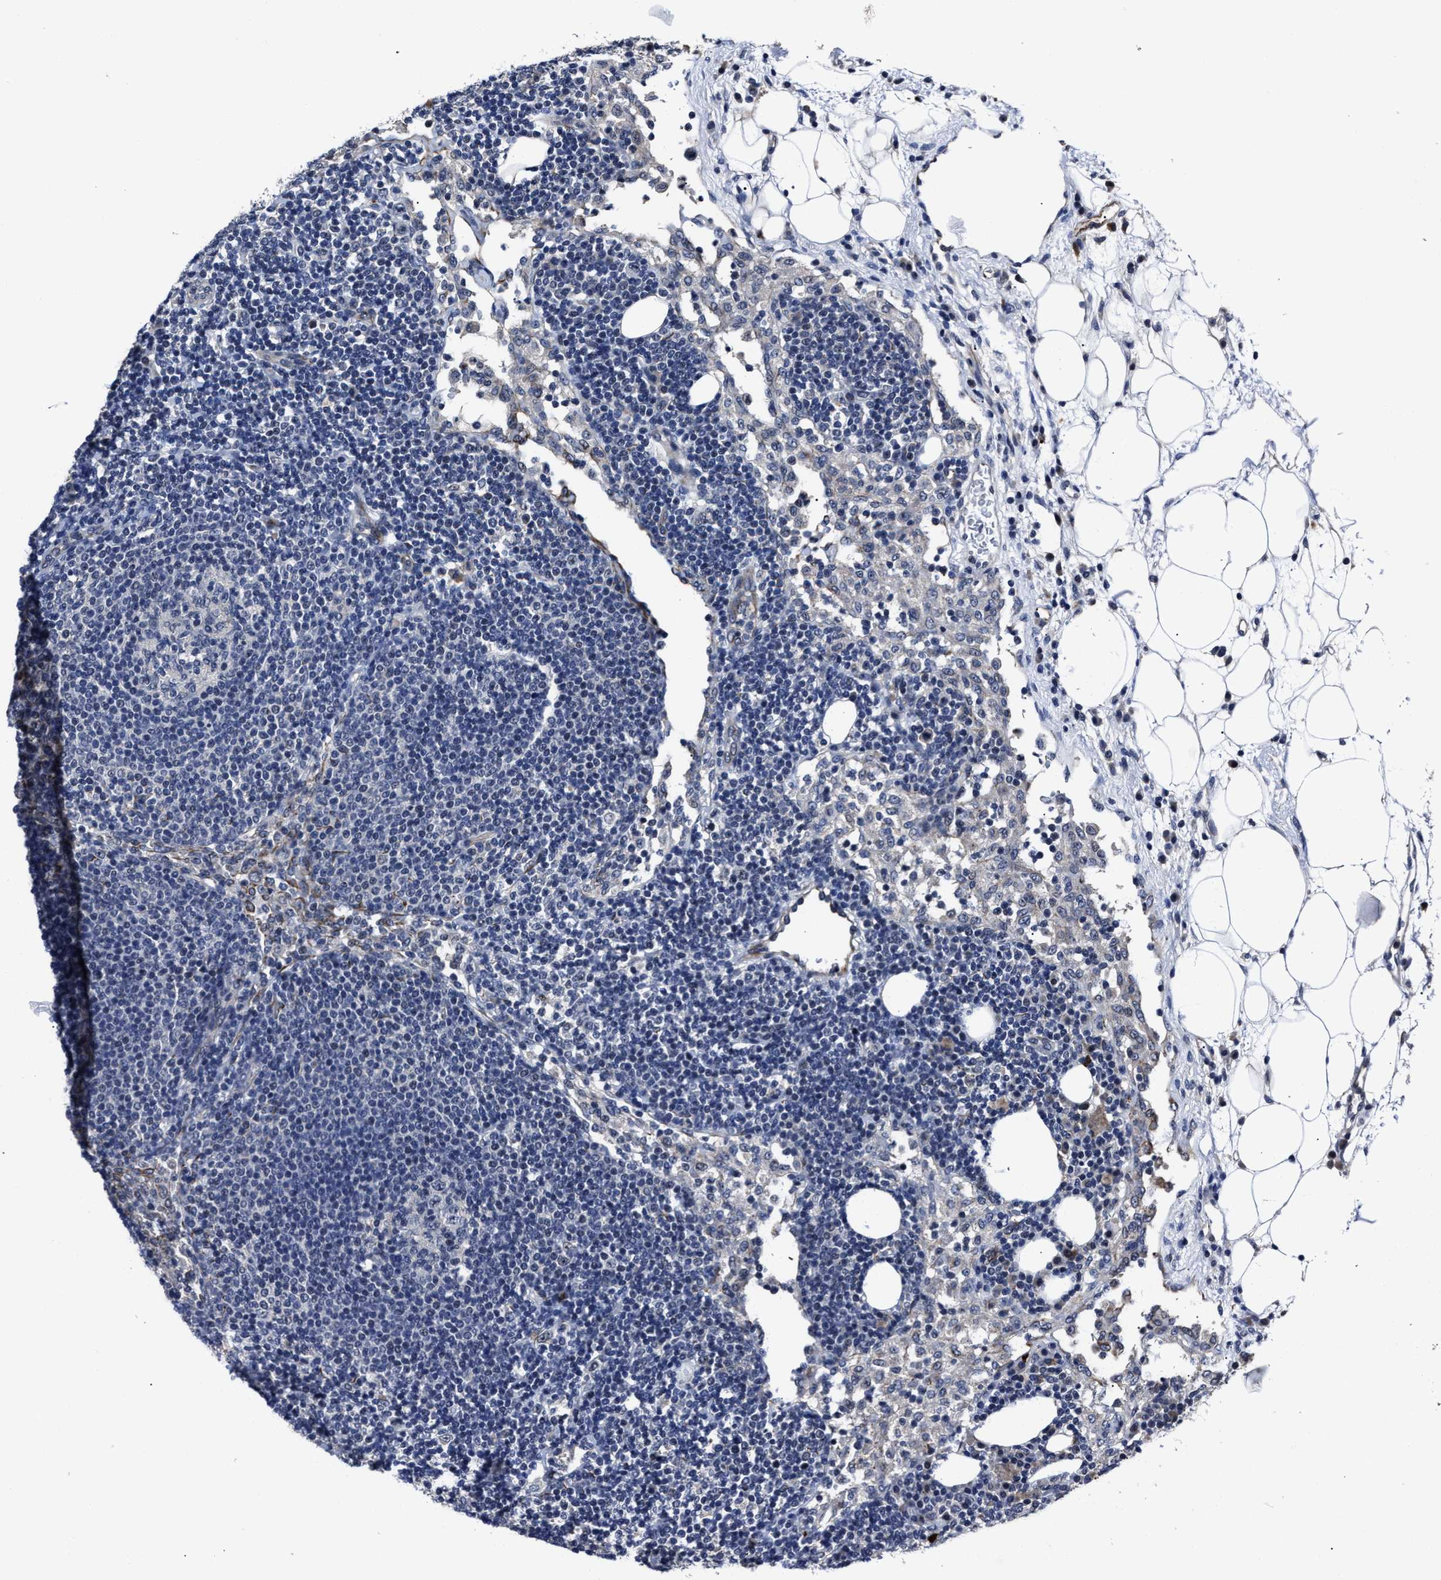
{"staining": {"intensity": "negative", "quantity": "none", "location": "none"}, "tissue": "lymph node", "cell_type": "Germinal center cells", "image_type": "normal", "snomed": [{"axis": "morphology", "description": "Normal tissue, NOS"}, {"axis": "morphology", "description": "Carcinoid, malignant, NOS"}, {"axis": "topography", "description": "Lymph node"}], "caption": "Protein analysis of benign lymph node exhibits no significant staining in germinal center cells. Brightfield microscopy of IHC stained with DAB (3,3'-diaminobenzidine) (brown) and hematoxylin (blue), captured at high magnification.", "gene": "RSBN1L", "patient": {"sex": "male", "age": 47}}